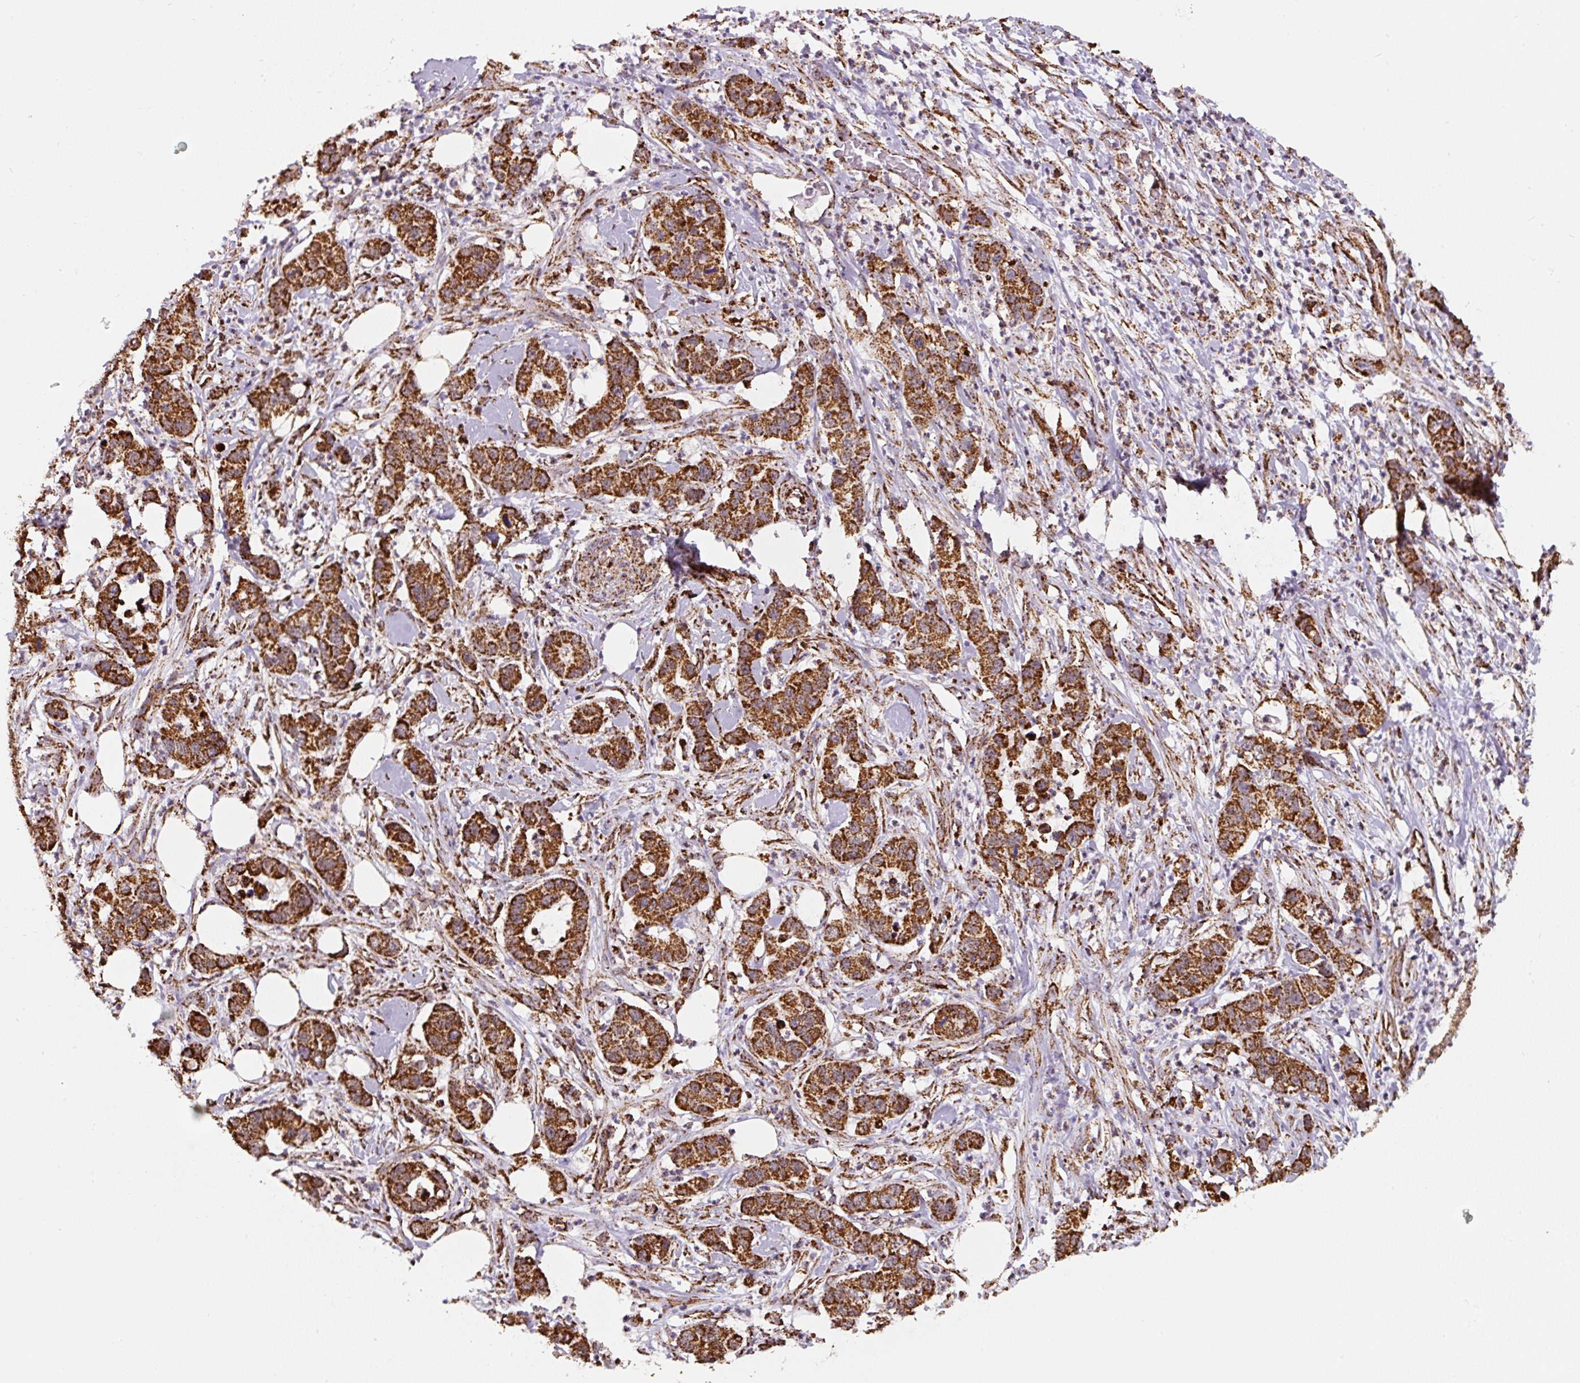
{"staining": {"intensity": "strong", "quantity": ">75%", "location": "cytoplasmic/membranous"}, "tissue": "pancreatic cancer", "cell_type": "Tumor cells", "image_type": "cancer", "snomed": [{"axis": "morphology", "description": "Adenocarcinoma, NOS"}, {"axis": "topography", "description": "Pancreas"}], "caption": "This micrograph demonstrates immunohistochemistry (IHC) staining of human pancreatic adenocarcinoma, with high strong cytoplasmic/membranous staining in approximately >75% of tumor cells.", "gene": "ATP5F1A", "patient": {"sex": "male", "age": 73}}